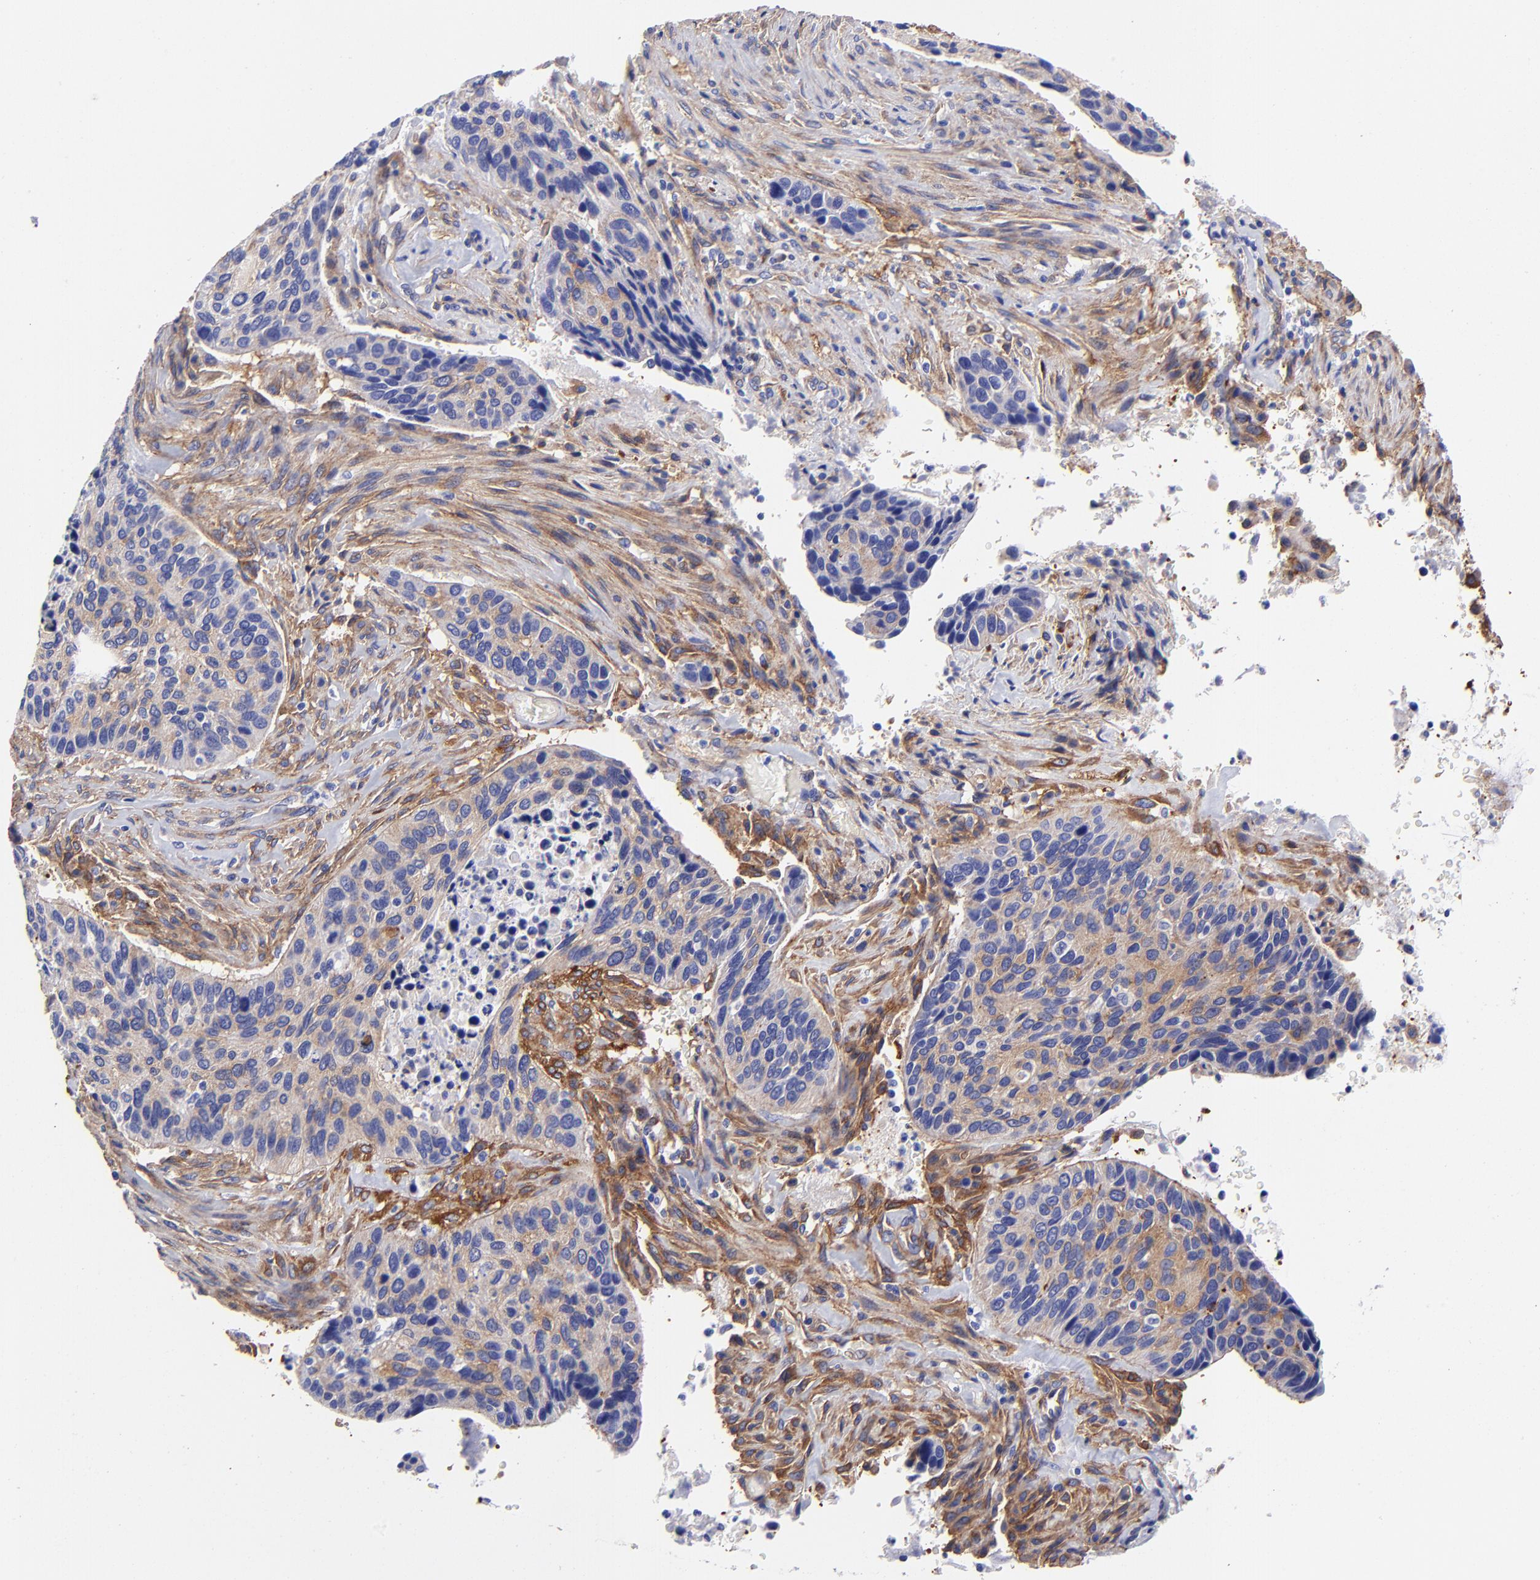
{"staining": {"intensity": "moderate", "quantity": "25%-75%", "location": "cytoplasmic/membranous"}, "tissue": "cervical cancer", "cell_type": "Tumor cells", "image_type": "cancer", "snomed": [{"axis": "morphology", "description": "Adenocarcinoma, NOS"}, {"axis": "topography", "description": "Cervix"}], "caption": "Moderate cytoplasmic/membranous staining for a protein is present in about 25%-75% of tumor cells of adenocarcinoma (cervical) using IHC.", "gene": "PPFIBP1", "patient": {"sex": "female", "age": 29}}